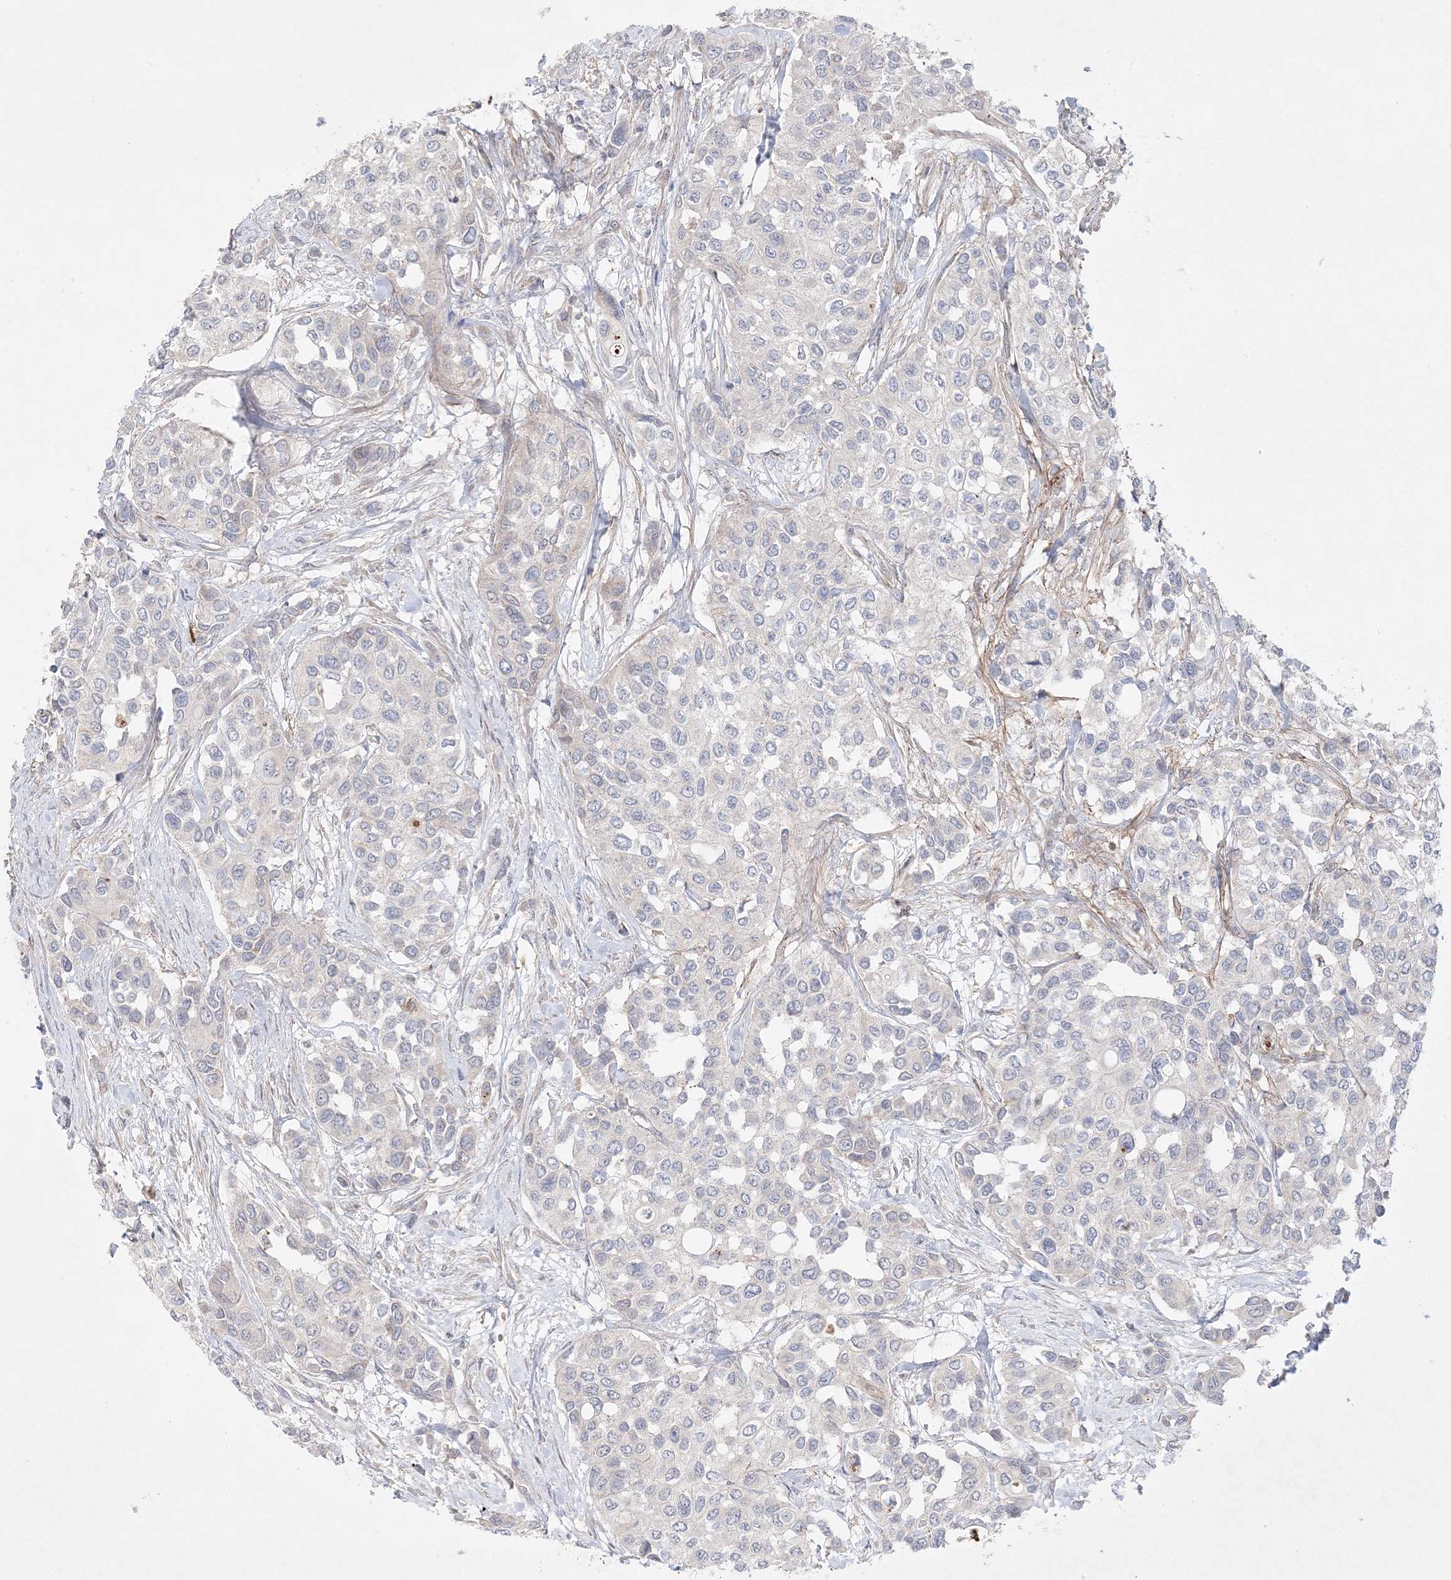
{"staining": {"intensity": "negative", "quantity": "none", "location": "none"}, "tissue": "urothelial cancer", "cell_type": "Tumor cells", "image_type": "cancer", "snomed": [{"axis": "morphology", "description": "Normal tissue, NOS"}, {"axis": "morphology", "description": "Urothelial carcinoma, High grade"}, {"axis": "topography", "description": "Vascular tissue"}, {"axis": "topography", "description": "Urinary bladder"}], "caption": "DAB immunohistochemical staining of high-grade urothelial carcinoma exhibits no significant staining in tumor cells.", "gene": "CLNK", "patient": {"sex": "female", "age": 56}}